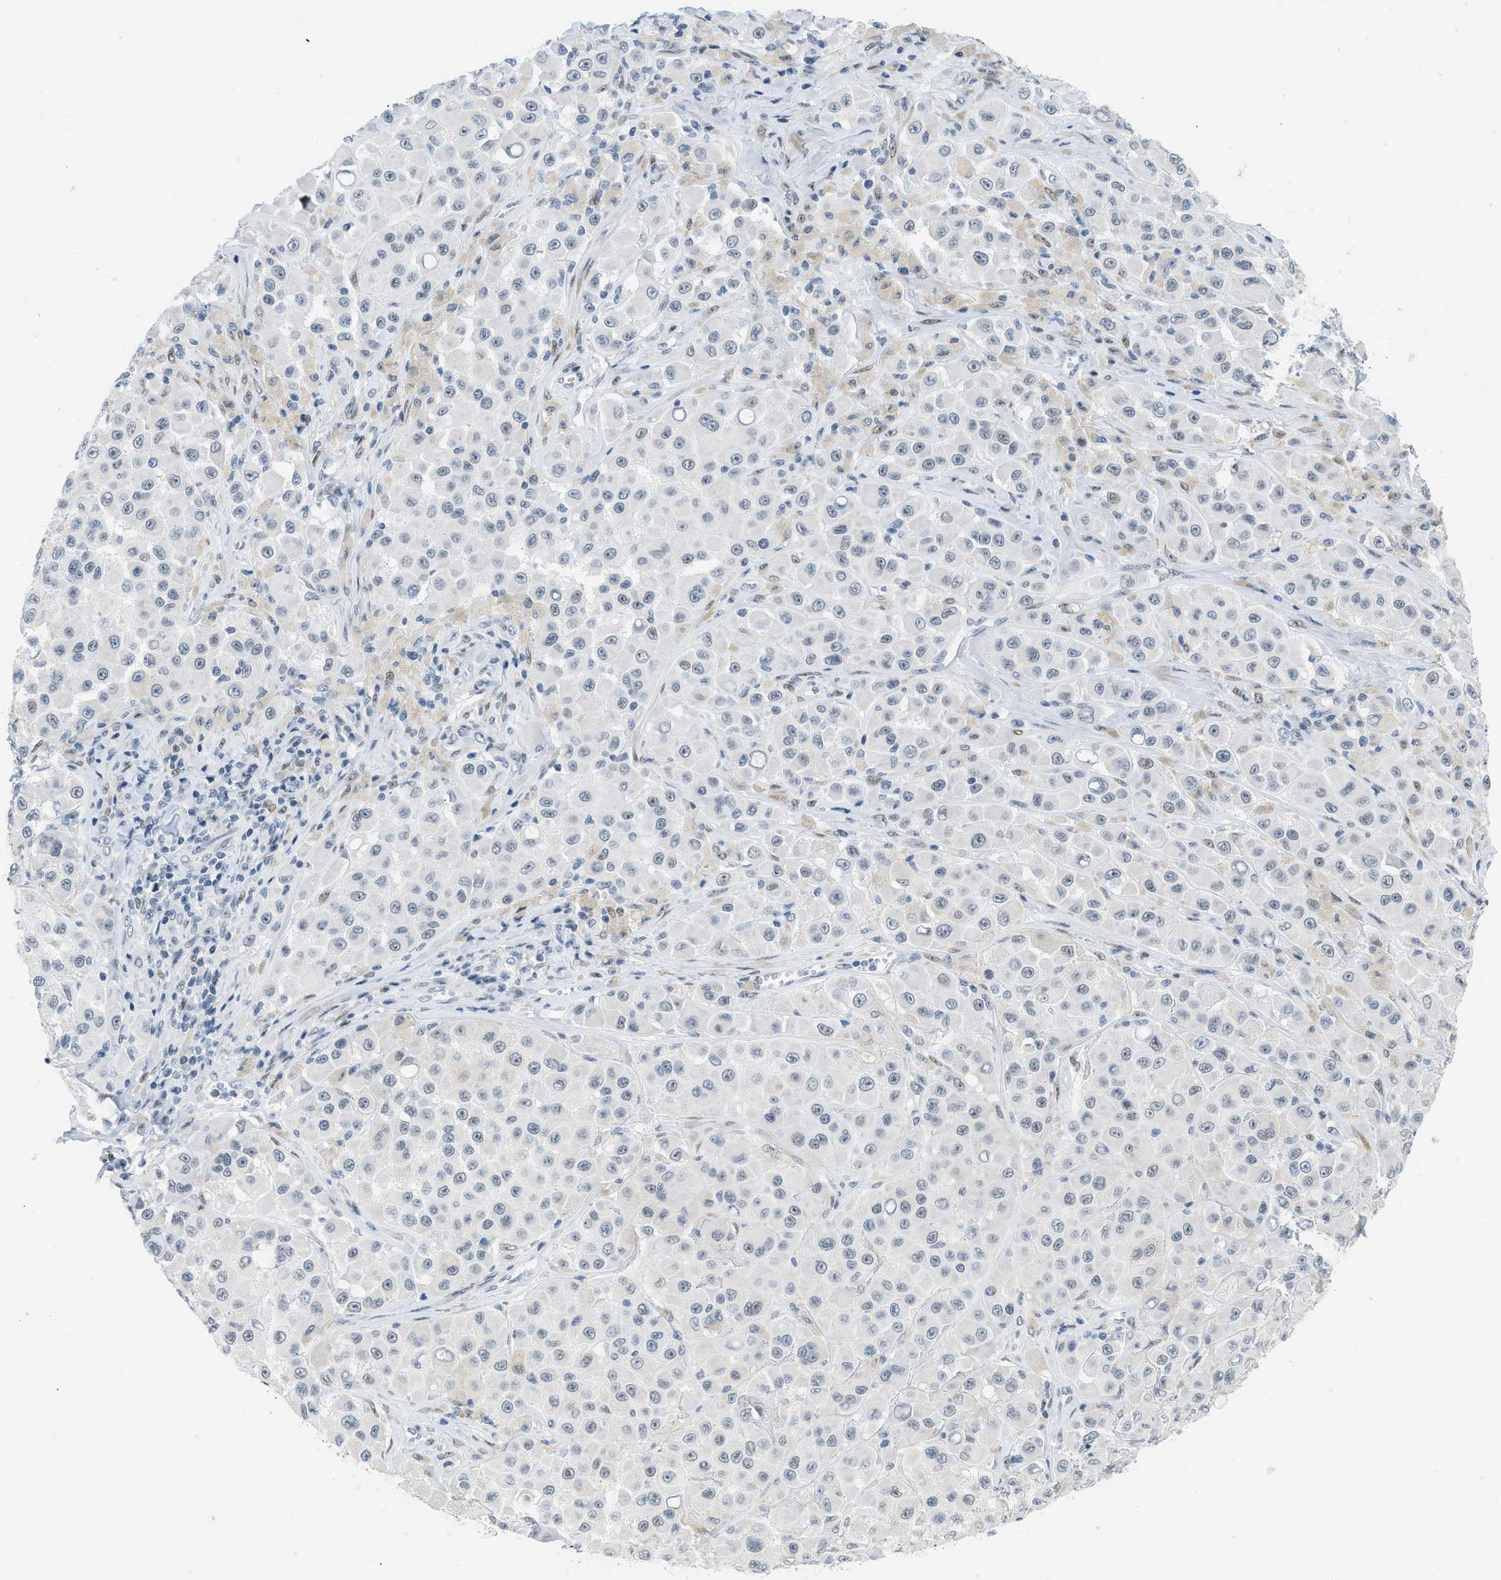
{"staining": {"intensity": "negative", "quantity": "none", "location": "none"}, "tissue": "melanoma", "cell_type": "Tumor cells", "image_type": "cancer", "snomed": [{"axis": "morphology", "description": "Malignant melanoma, NOS"}, {"axis": "topography", "description": "Skin"}], "caption": "Malignant melanoma was stained to show a protein in brown. There is no significant positivity in tumor cells.", "gene": "PBX1", "patient": {"sex": "male", "age": 84}}